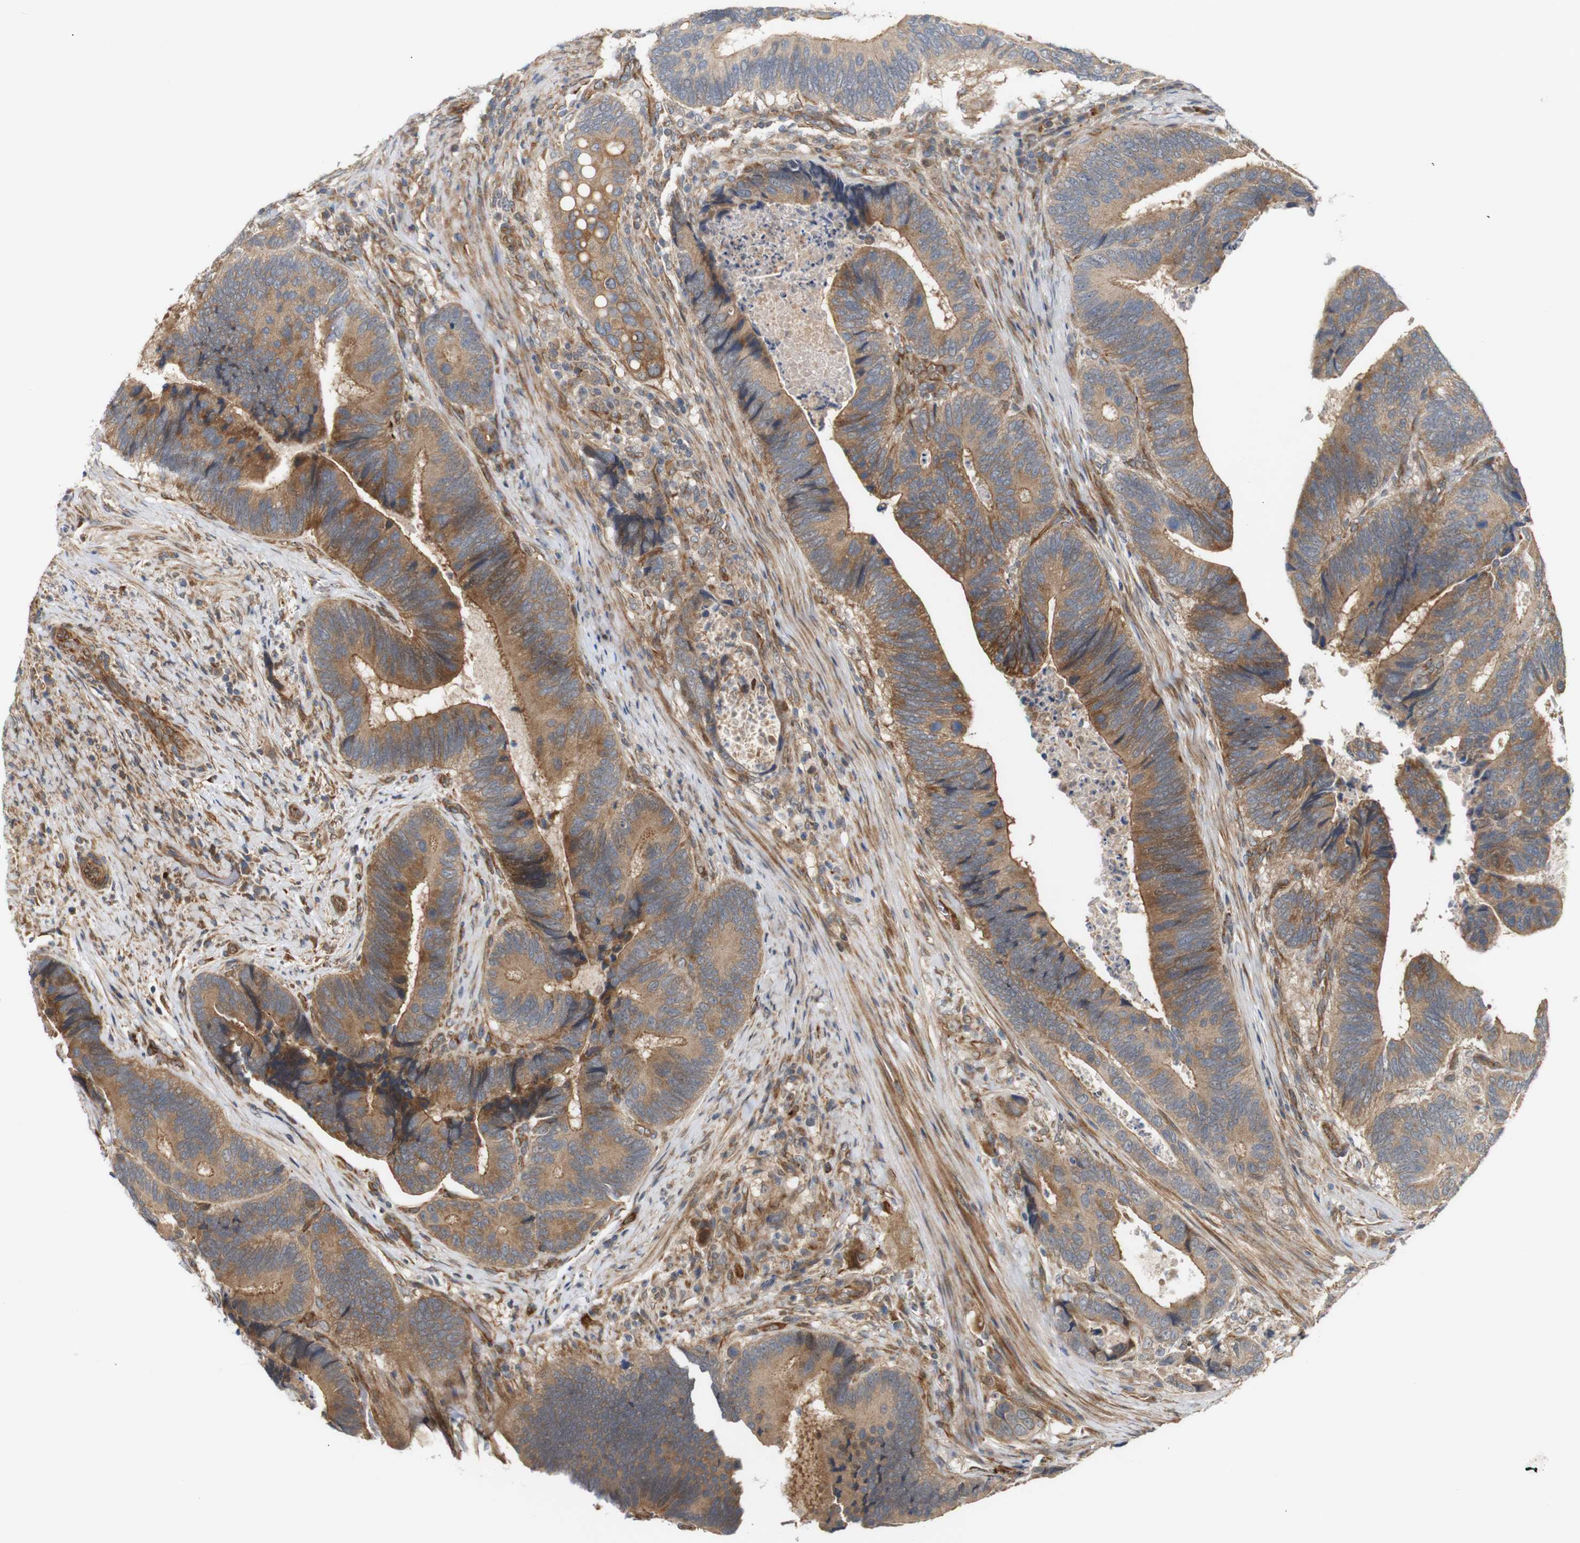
{"staining": {"intensity": "moderate", "quantity": ">75%", "location": "cytoplasmic/membranous"}, "tissue": "colorectal cancer", "cell_type": "Tumor cells", "image_type": "cancer", "snomed": [{"axis": "morphology", "description": "Inflammation, NOS"}, {"axis": "morphology", "description": "Adenocarcinoma, NOS"}, {"axis": "topography", "description": "Colon"}], "caption": "Moderate cytoplasmic/membranous protein expression is identified in about >75% of tumor cells in colorectal cancer.", "gene": "RPTOR", "patient": {"sex": "male", "age": 72}}